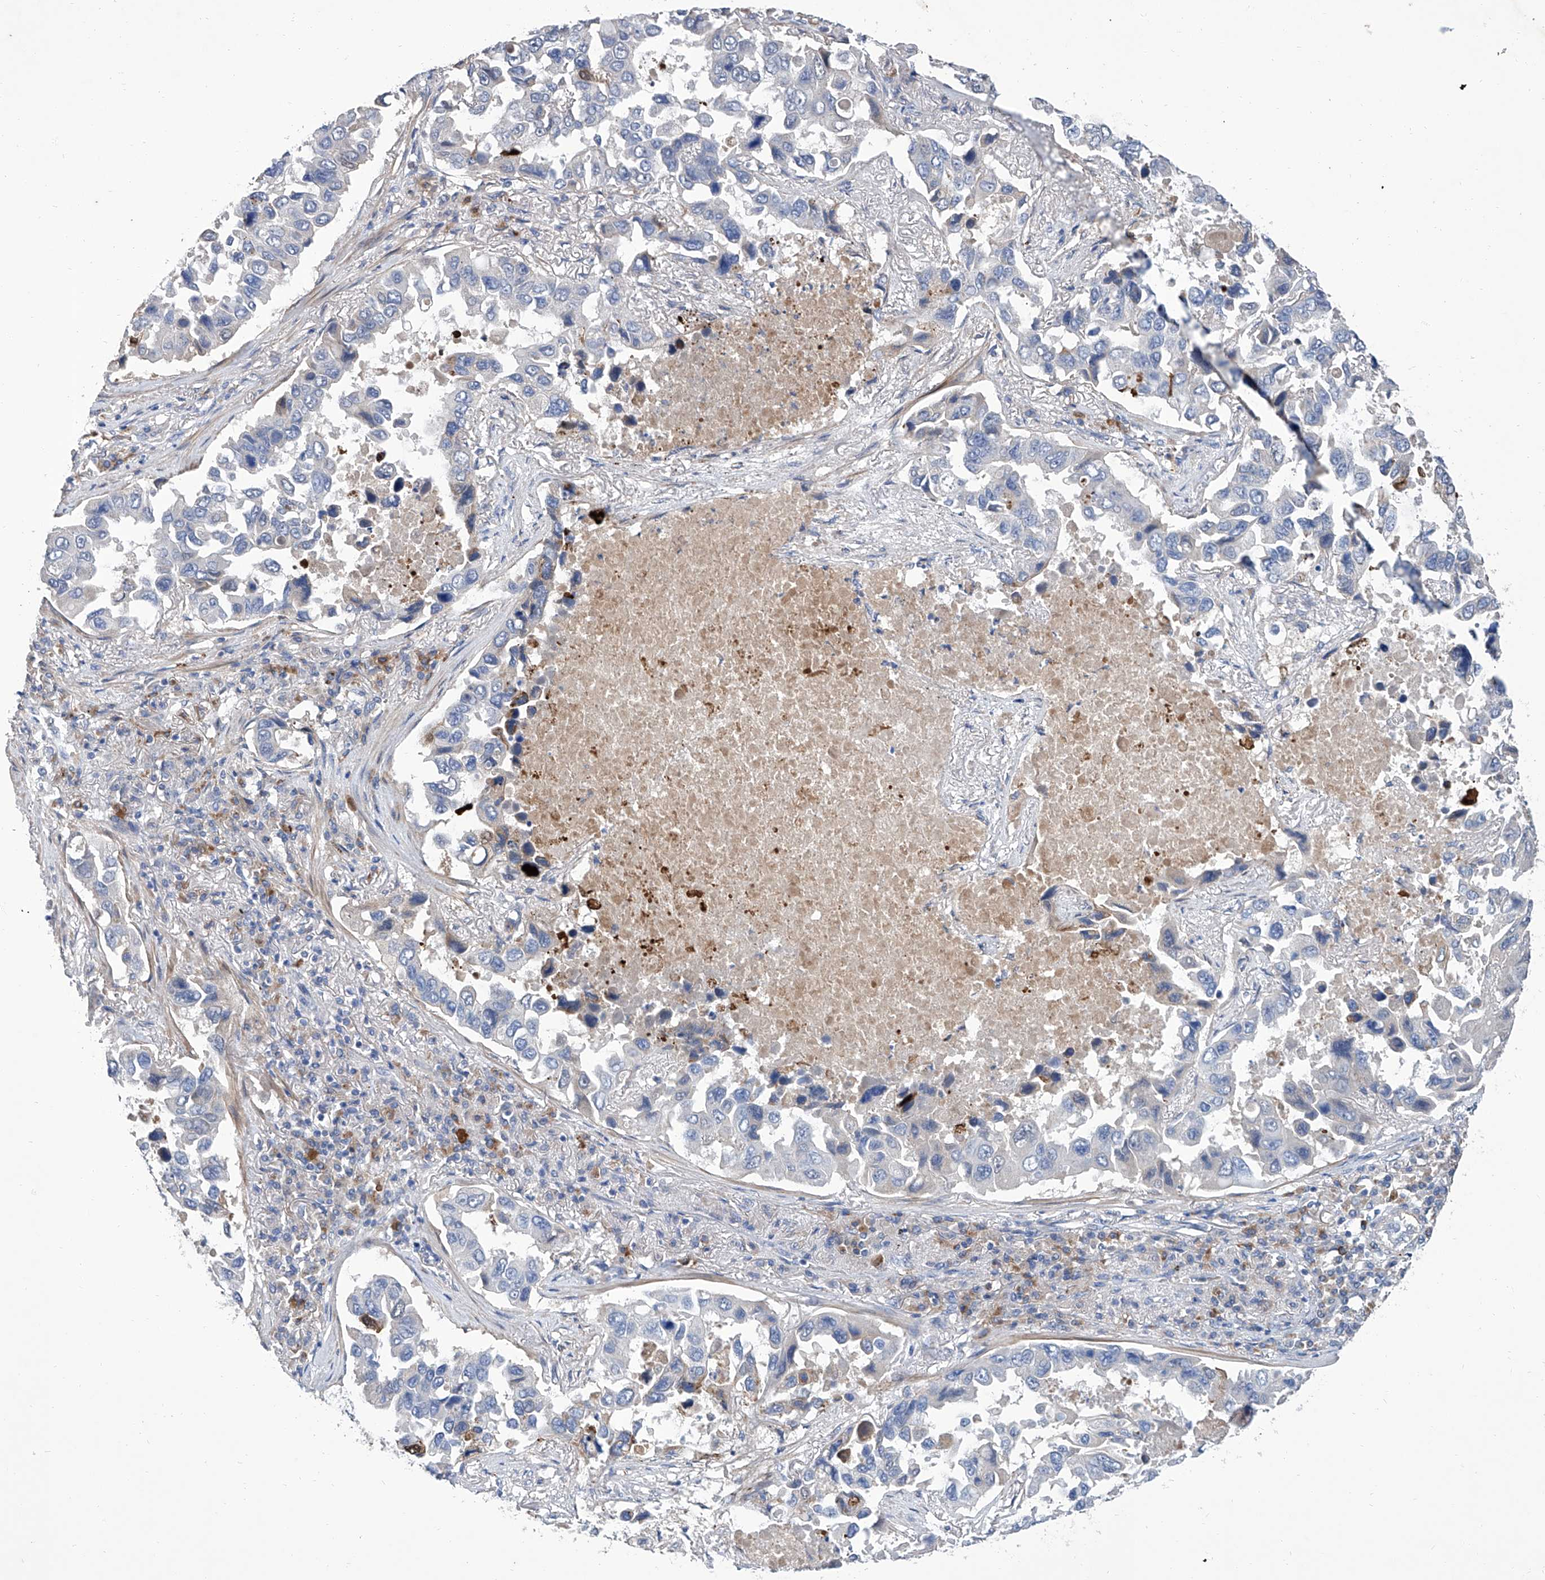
{"staining": {"intensity": "negative", "quantity": "none", "location": "none"}, "tissue": "lung cancer", "cell_type": "Tumor cells", "image_type": "cancer", "snomed": [{"axis": "morphology", "description": "Adenocarcinoma, NOS"}, {"axis": "topography", "description": "Lung"}], "caption": "Histopathology image shows no protein positivity in tumor cells of lung cancer (adenocarcinoma) tissue.", "gene": "GPT", "patient": {"sex": "male", "age": 64}}